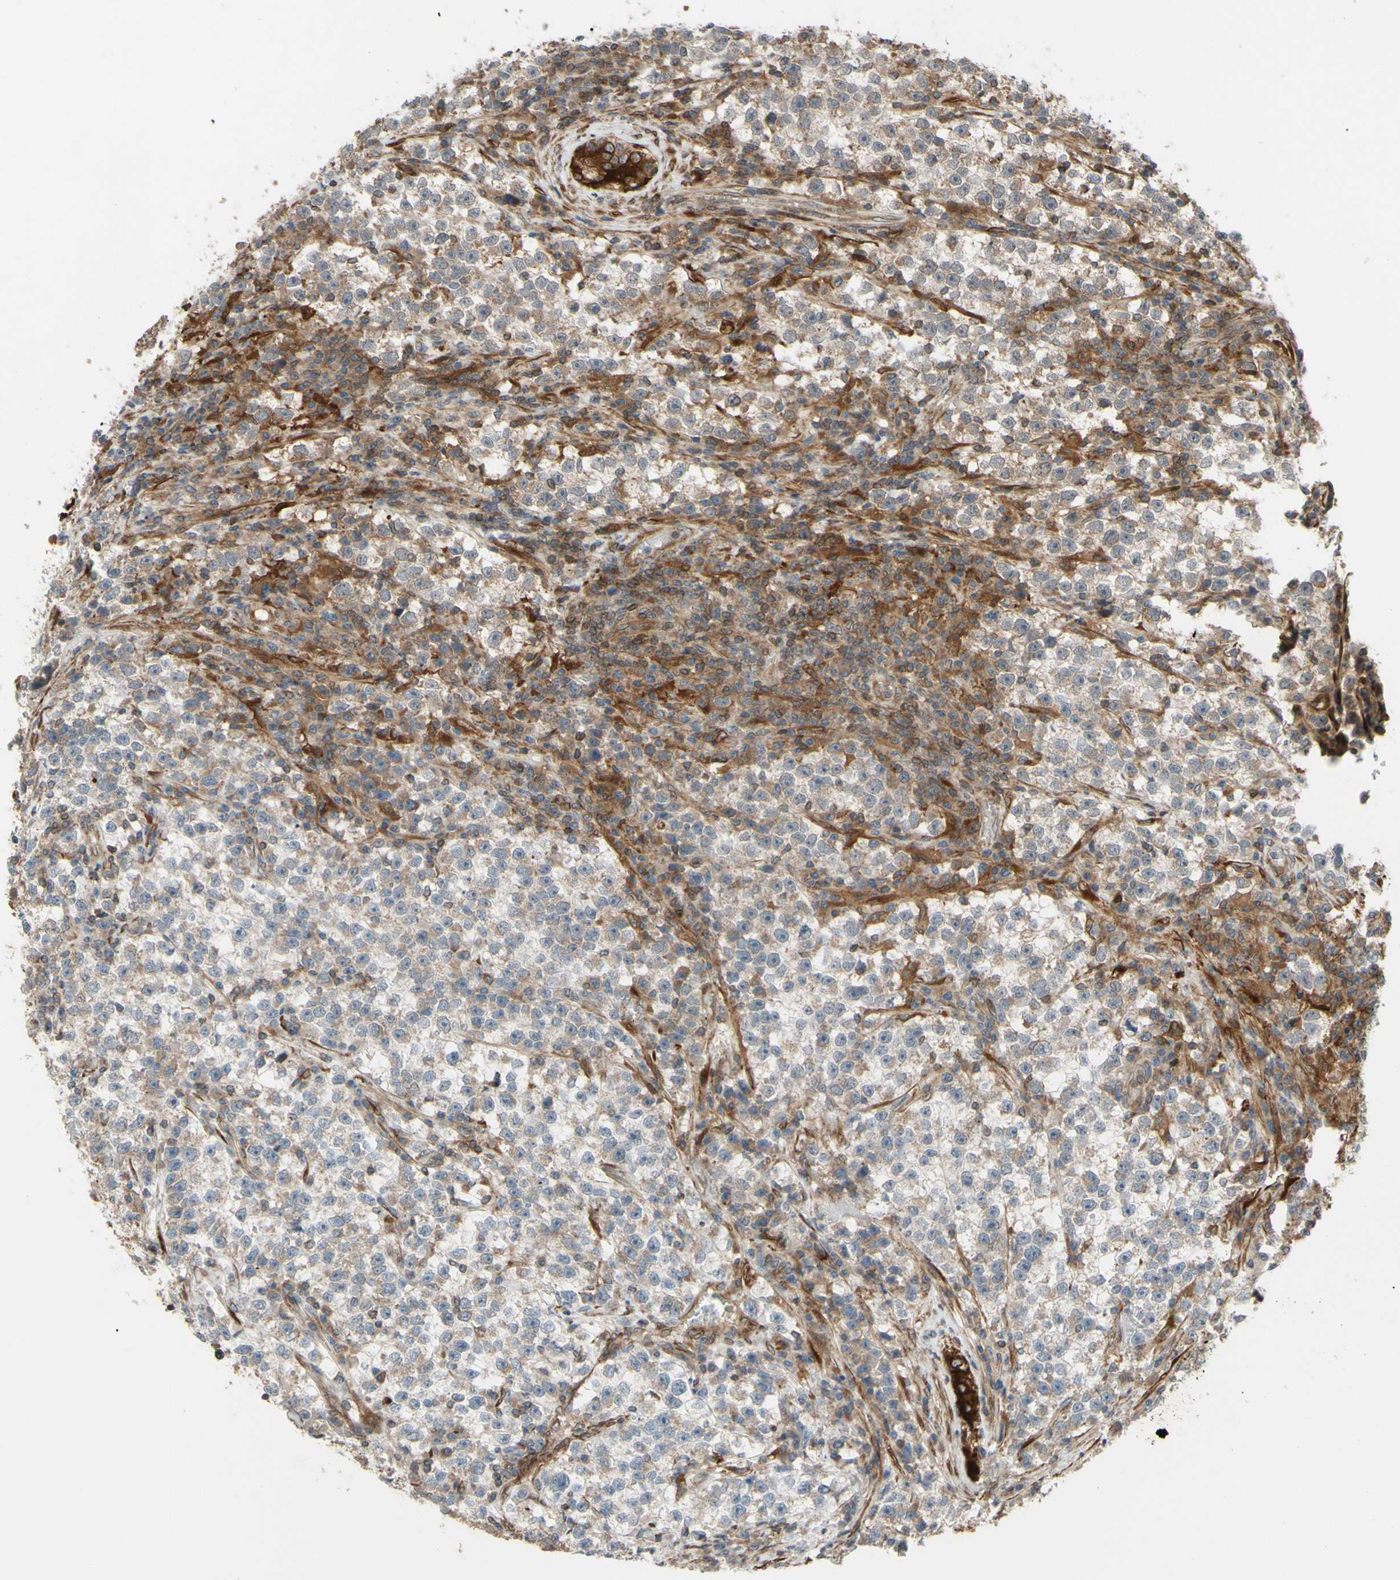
{"staining": {"intensity": "weak", "quantity": ">75%", "location": "cytoplasmic/membranous"}, "tissue": "testis cancer", "cell_type": "Tumor cells", "image_type": "cancer", "snomed": [{"axis": "morphology", "description": "Seminoma, NOS"}, {"axis": "topography", "description": "Testis"}], "caption": "This is a micrograph of IHC staining of testis cancer (seminoma), which shows weak expression in the cytoplasmic/membranous of tumor cells.", "gene": "PRAF2", "patient": {"sex": "male", "age": 22}}